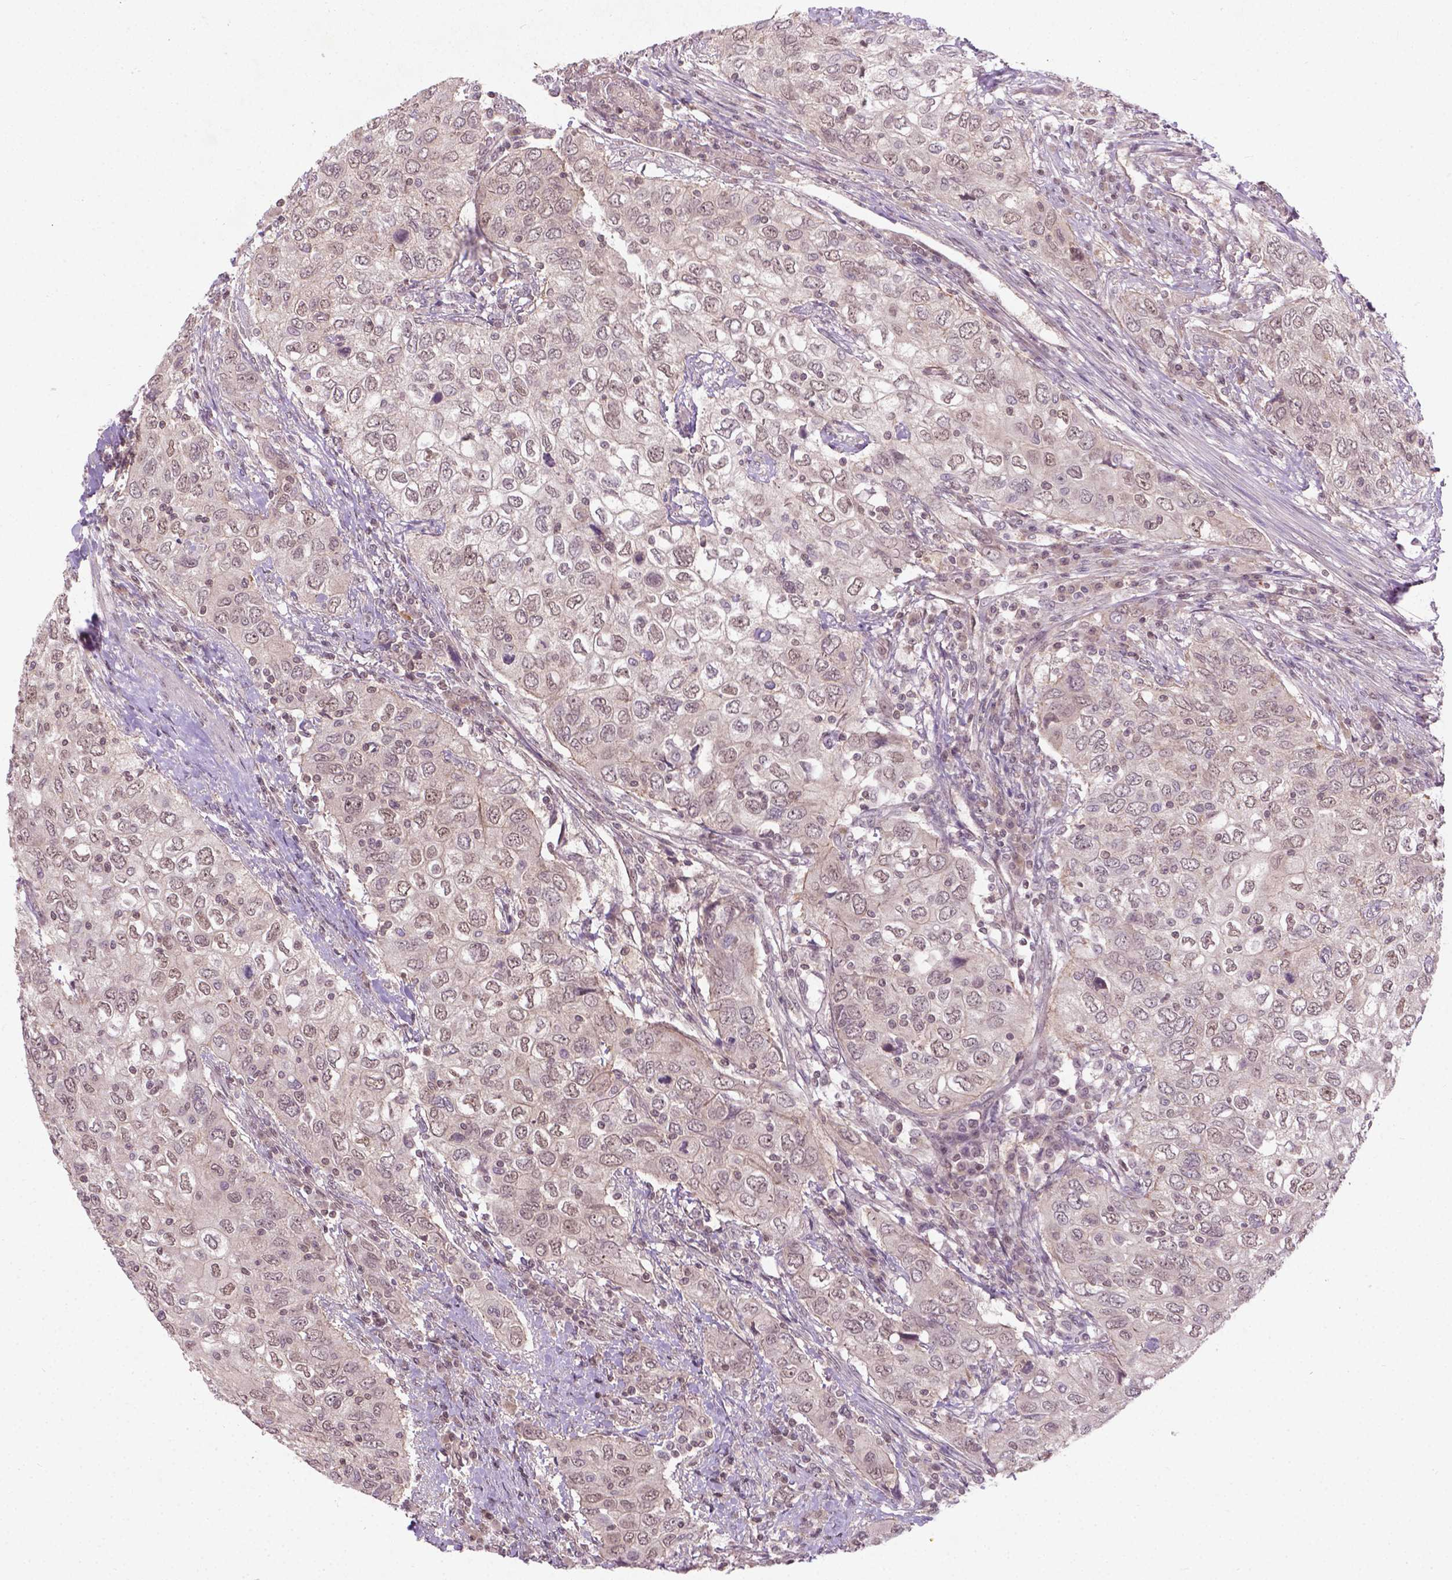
{"staining": {"intensity": "weak", "quantity": "25%-75%", "location": "nuclear"}, "tissue": "urothelial cancer", "cell_type": "Tumor cells", "image_type": "cancer", "snomed": [{"axis": "morphology", "description": "Urothelial carcinoma, High grade"}, {"axis": "topography", "description": "Urinary bladder"}], "caption": "This micrograph demonstrates urothelial carcinoma (high-grade) stained with immunohistochemistry to label a protein in brown. The nuclear of tumor cells show weak positivity for the protein. Nuclei are counter-stained blue.", "gene": "ANKRD54", "patient": {"sex": "male", "age": 76}}